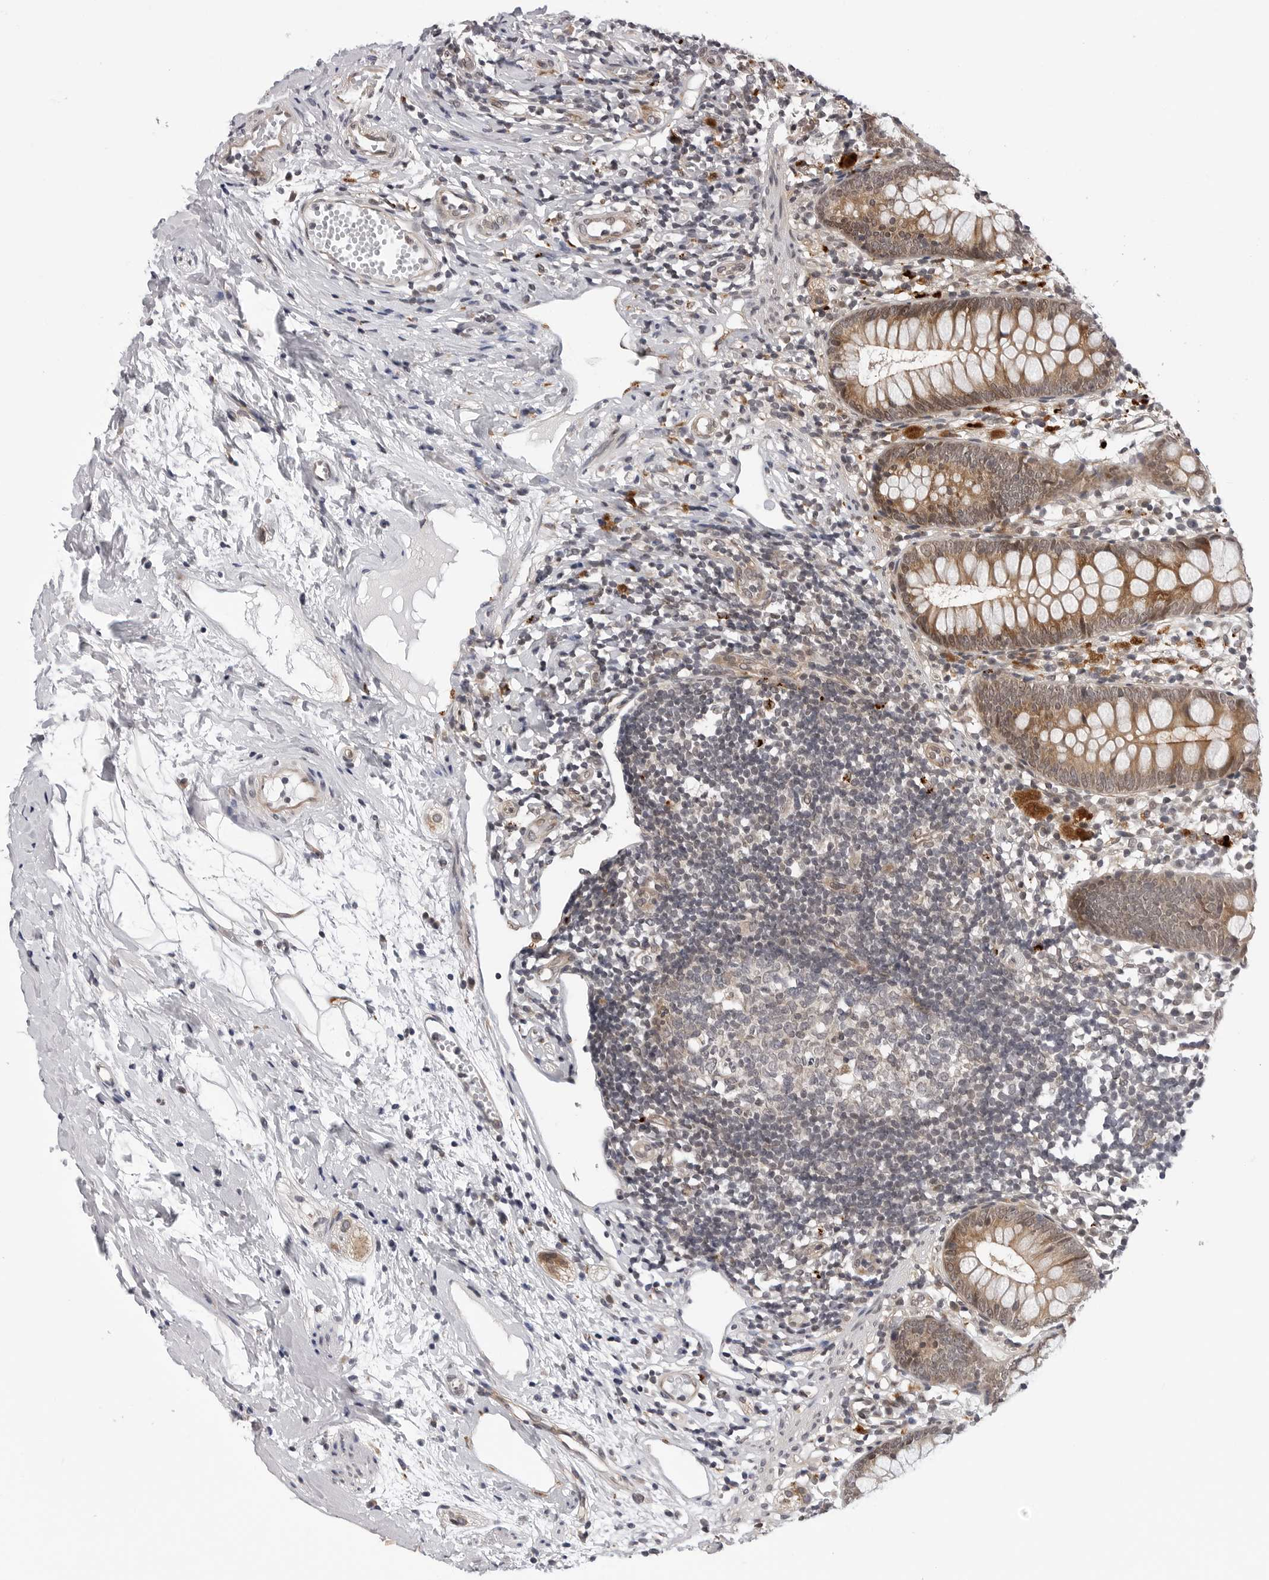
{"staining": {"intensity": "moderate", "quantity": ">75%", "location": "cytoplasmic/membranous"}, "tissue": "appendix", "cell_type": "Glandular cells", "image_type": "normal", "snomed": [{"axis": "morphology", "description": "Normal tissue, NOS"}, {"axis": "topography", "description": "Appendix"}], "caption": "Immunohistochemical staining of benign human appendix exhibits medium levels of moderate cytoplasmic/membranous expression in about >75% of glandular cells.", "gene": "KIAA1614", "patient": {"sex": "female", "age": 20}}